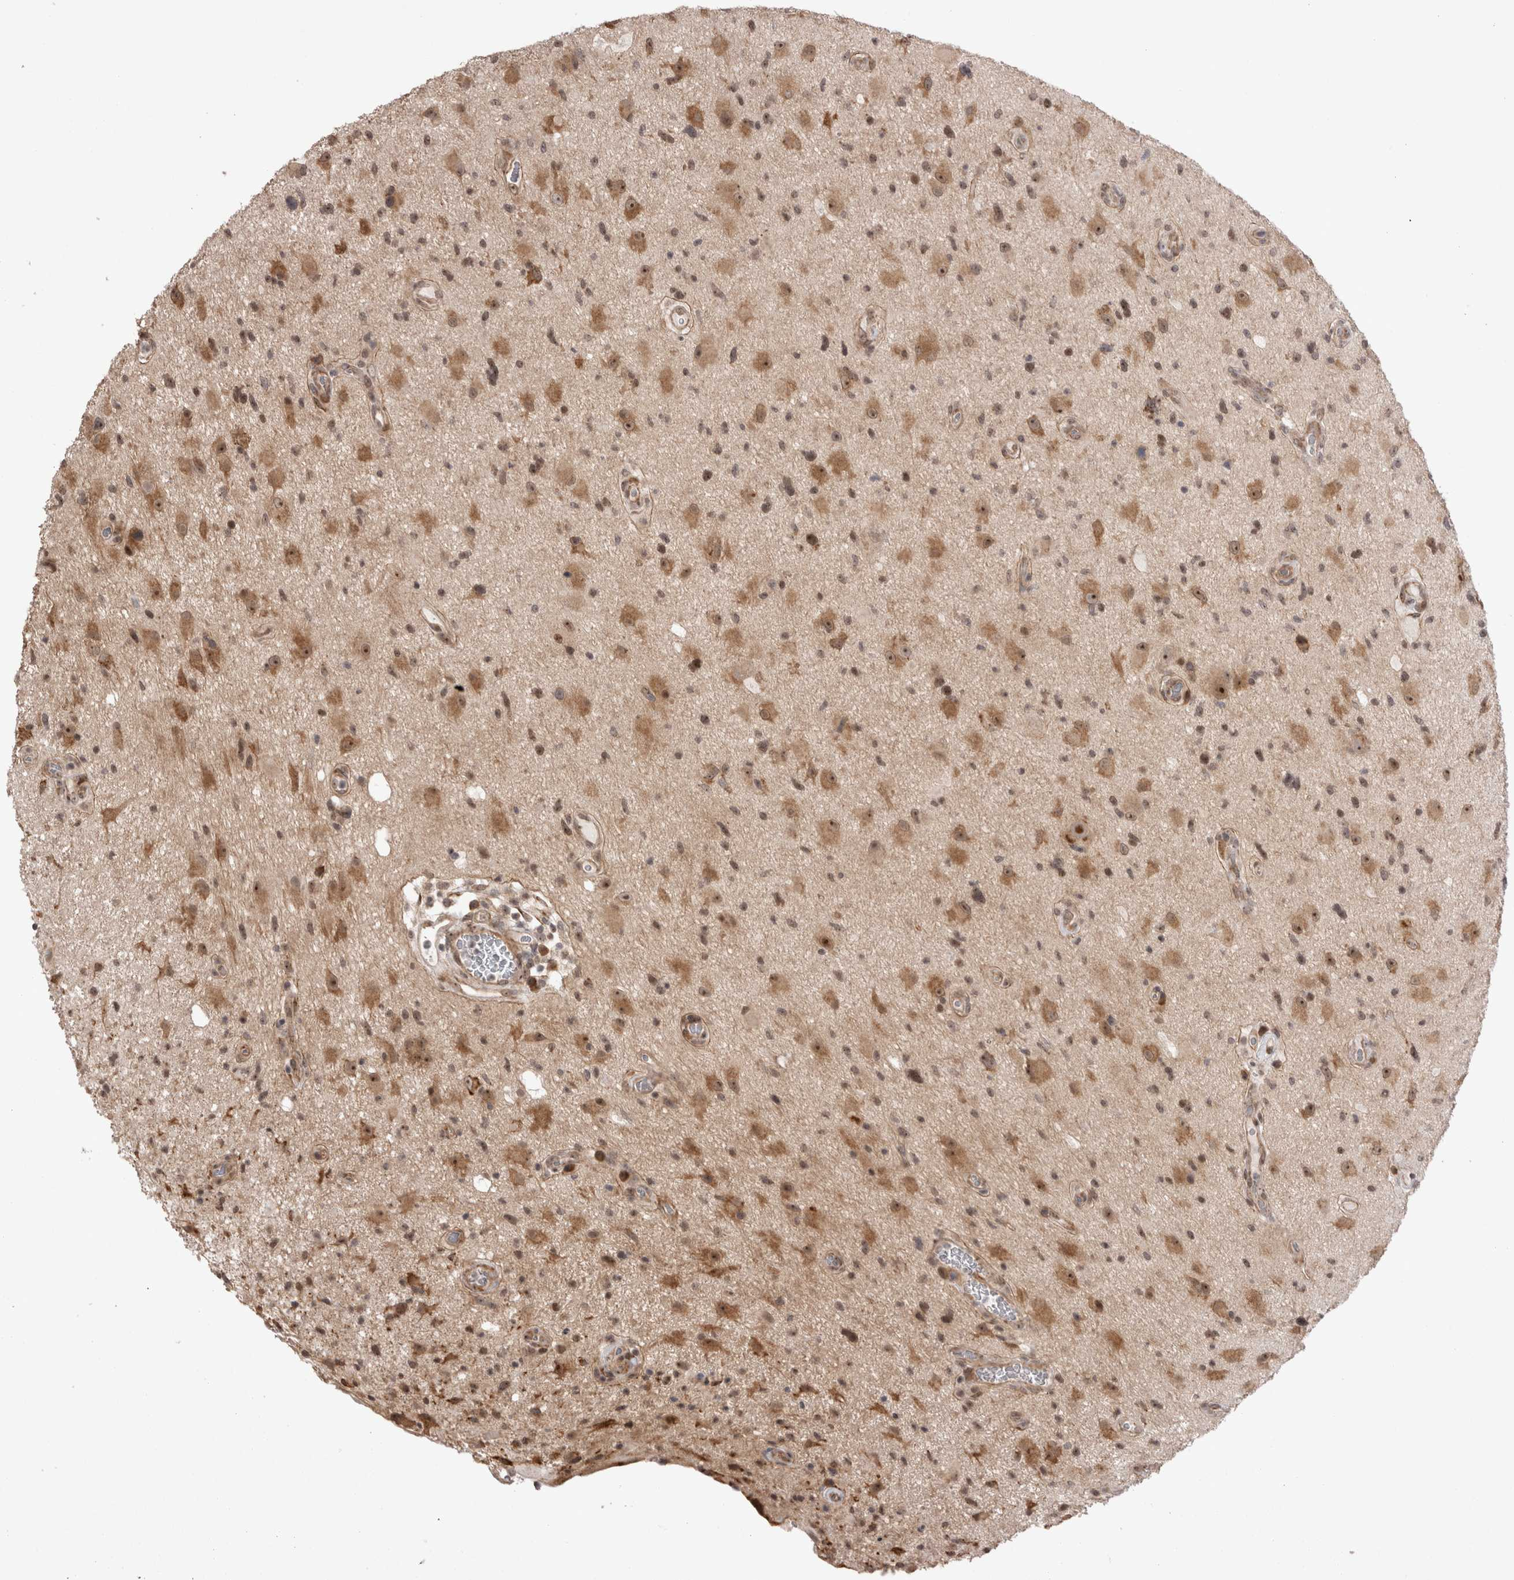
{"staining": {"intensity": "moderate", "quantity": ">75%", "location": "cytoplasmic/membranous,nuclear"}, "tissue": "glioma", "cell_type": "Tumor cells", "image_type": "cancer", "snomed": [{"axis": "morphology", "description": "Glioma, malignant, High grade"}, {"axis": "topography", "description": "Brain"}], "caption": "A photomicrograph showing moderate cytoplasmic/membranous and nuclear positivity in about >75% of tumor cells in glioma, as visualized by brown immunohistochemical staining.", "gene": "EXOSC4", "patient": {"sex": "male", "age": 33}}